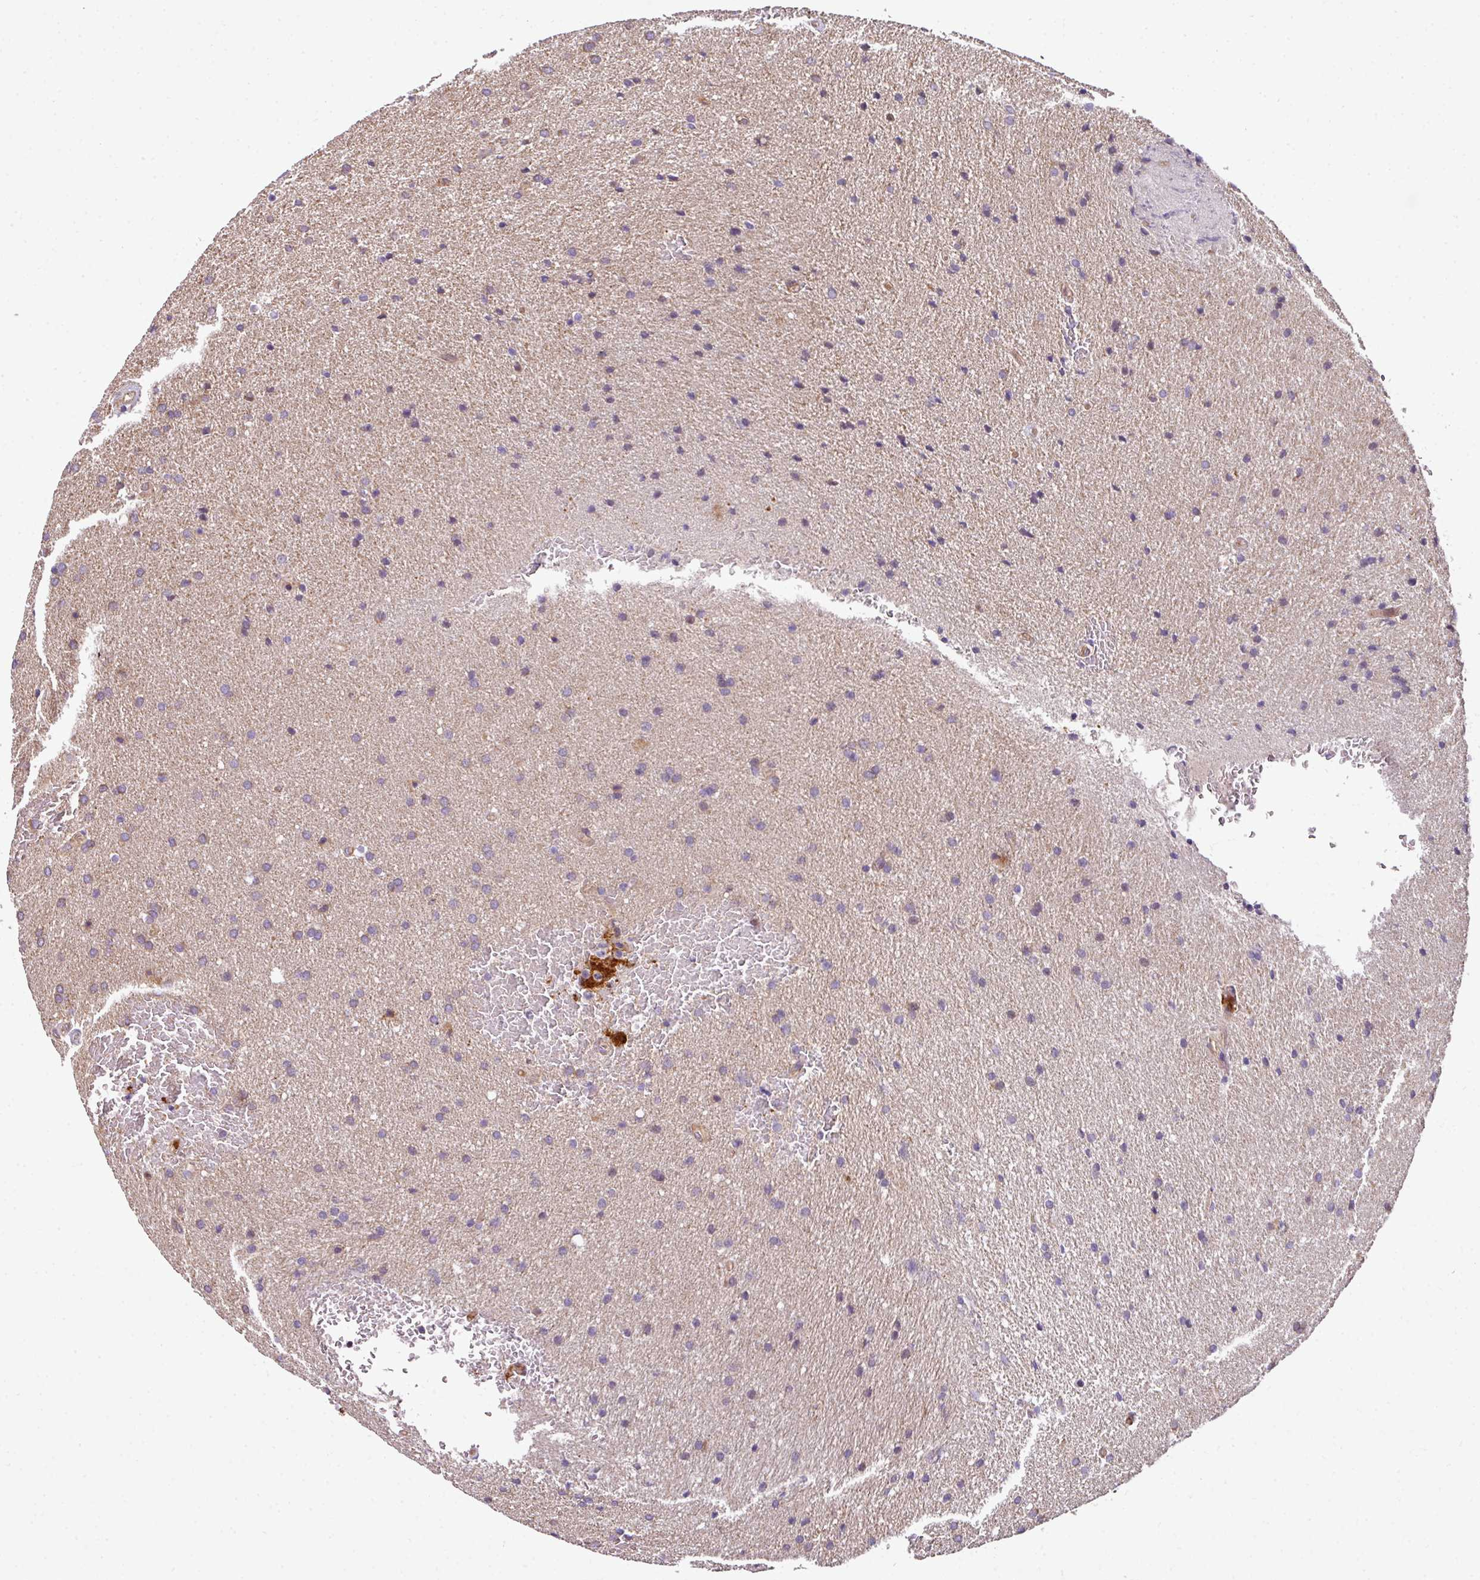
{"staining": {"intensity": "negative", "quantity": "none", "location": "none"}, "tissue": "glioma", "cell_type": "Tumor cells", "image_type": "cancer", "snomed": [{"axis": "morphology", "description": "Glioma, malignant, Low grade"}, {"axis": "topography", "description": "Brain"}], "caption": "Glioma stained for a protein using IHC demonstrates no expression tumor cells.", "gene": "CASS4", "patient": {"sex": "female", "age": 32}}